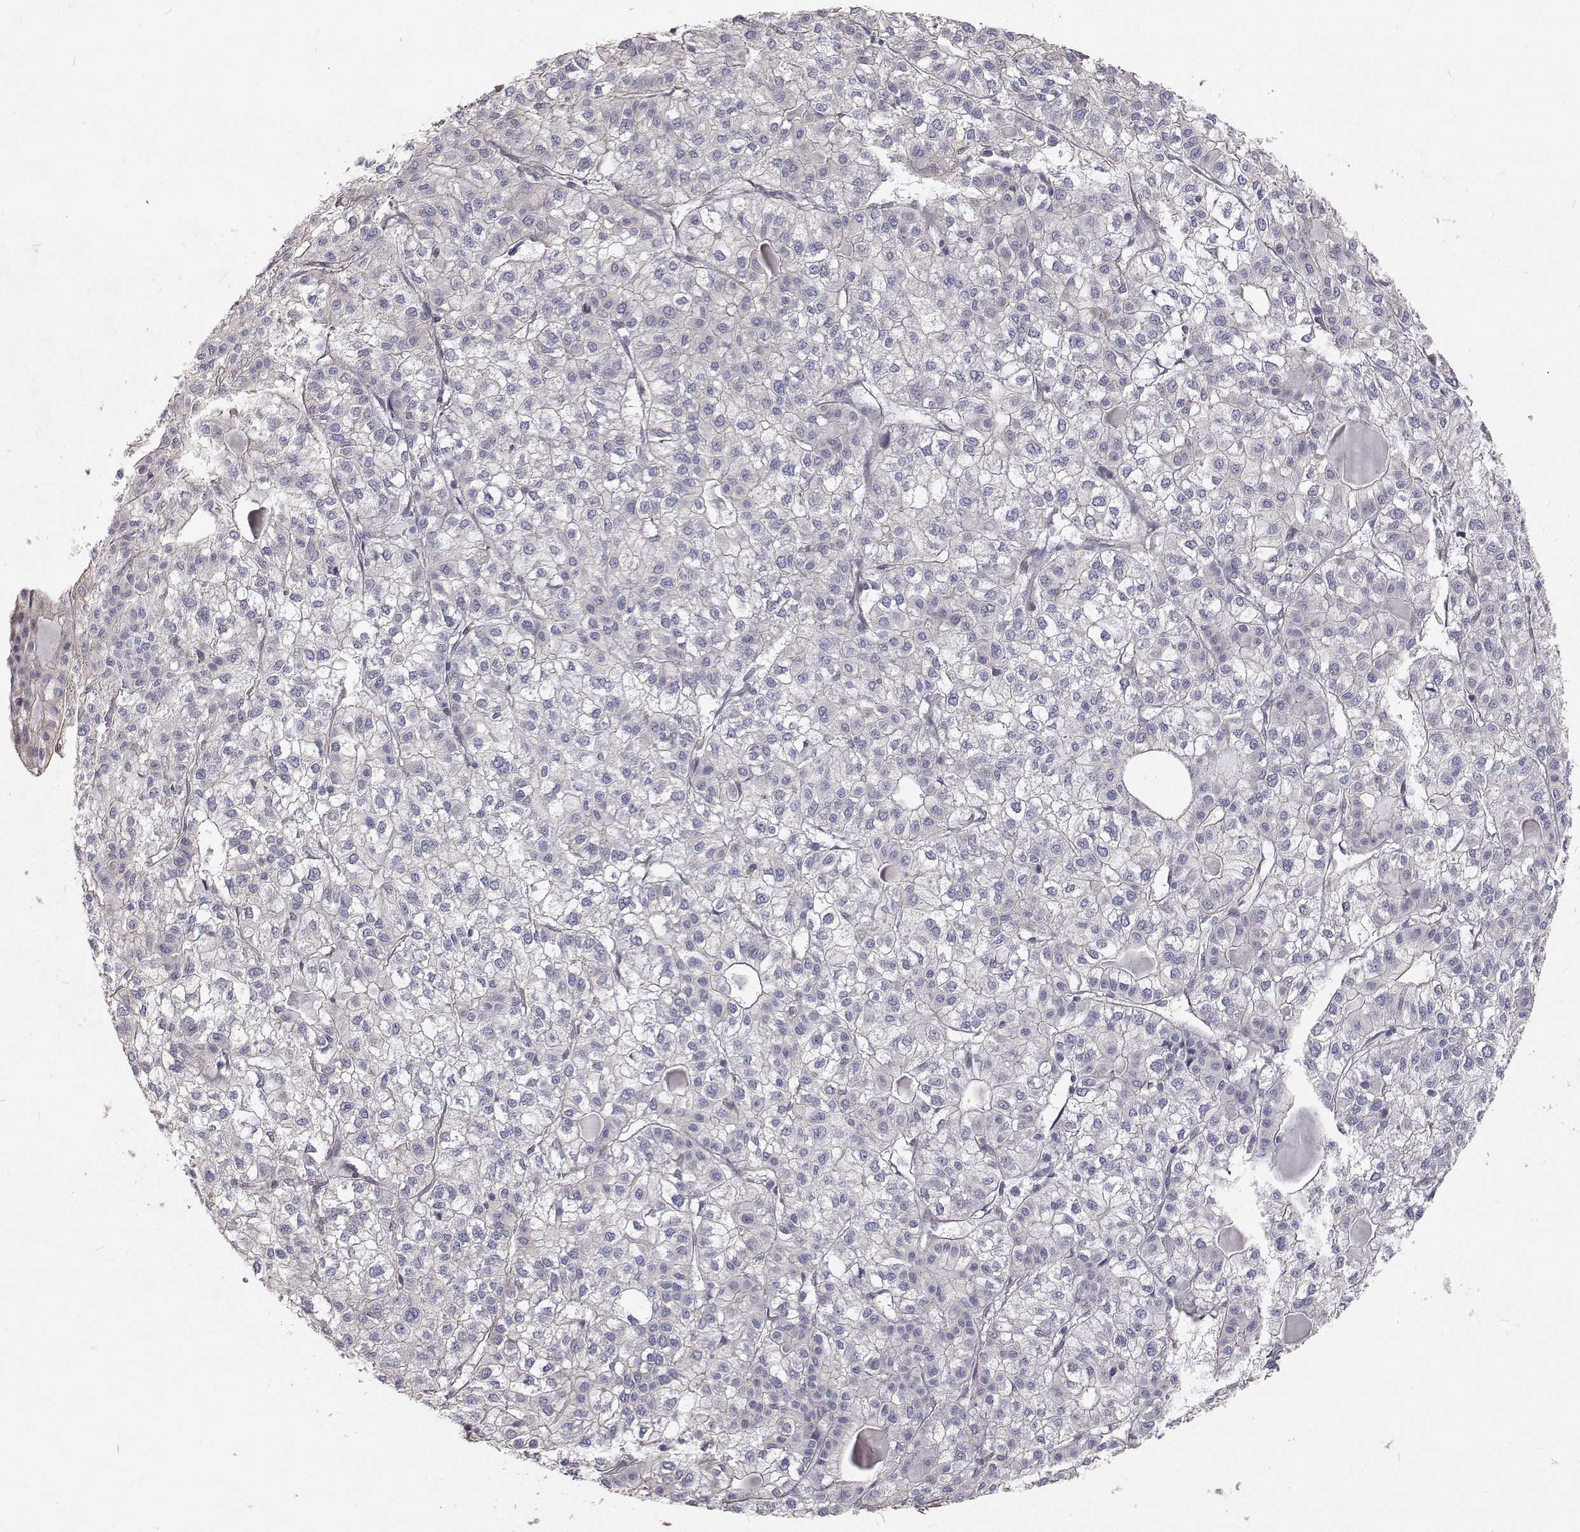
{"staining": {"intensity": "negative", "quantity": "none", "location": "none"}, "tissue": "liver cancer", "cell_type": "Tumor cells", "image_type": "cancer", "snomed": [{"axis": "morphology", "description": "Carcinoma, Hepatocellular, NOS"}, {"axis": "topography", "description": "Liver"}], "caption": "IHC of liver cancer (hepatocellular carcinoma) displays no expression in tumor cells. (Stains: DAB (3,3'-diaminobenzidine) immunohistochemistry with hematoxylin counter stain, Microscopy: brightfield microscopy at high magnification).", "gene": "GSDMA", "patient": {"sex": "female", "age": 43}}